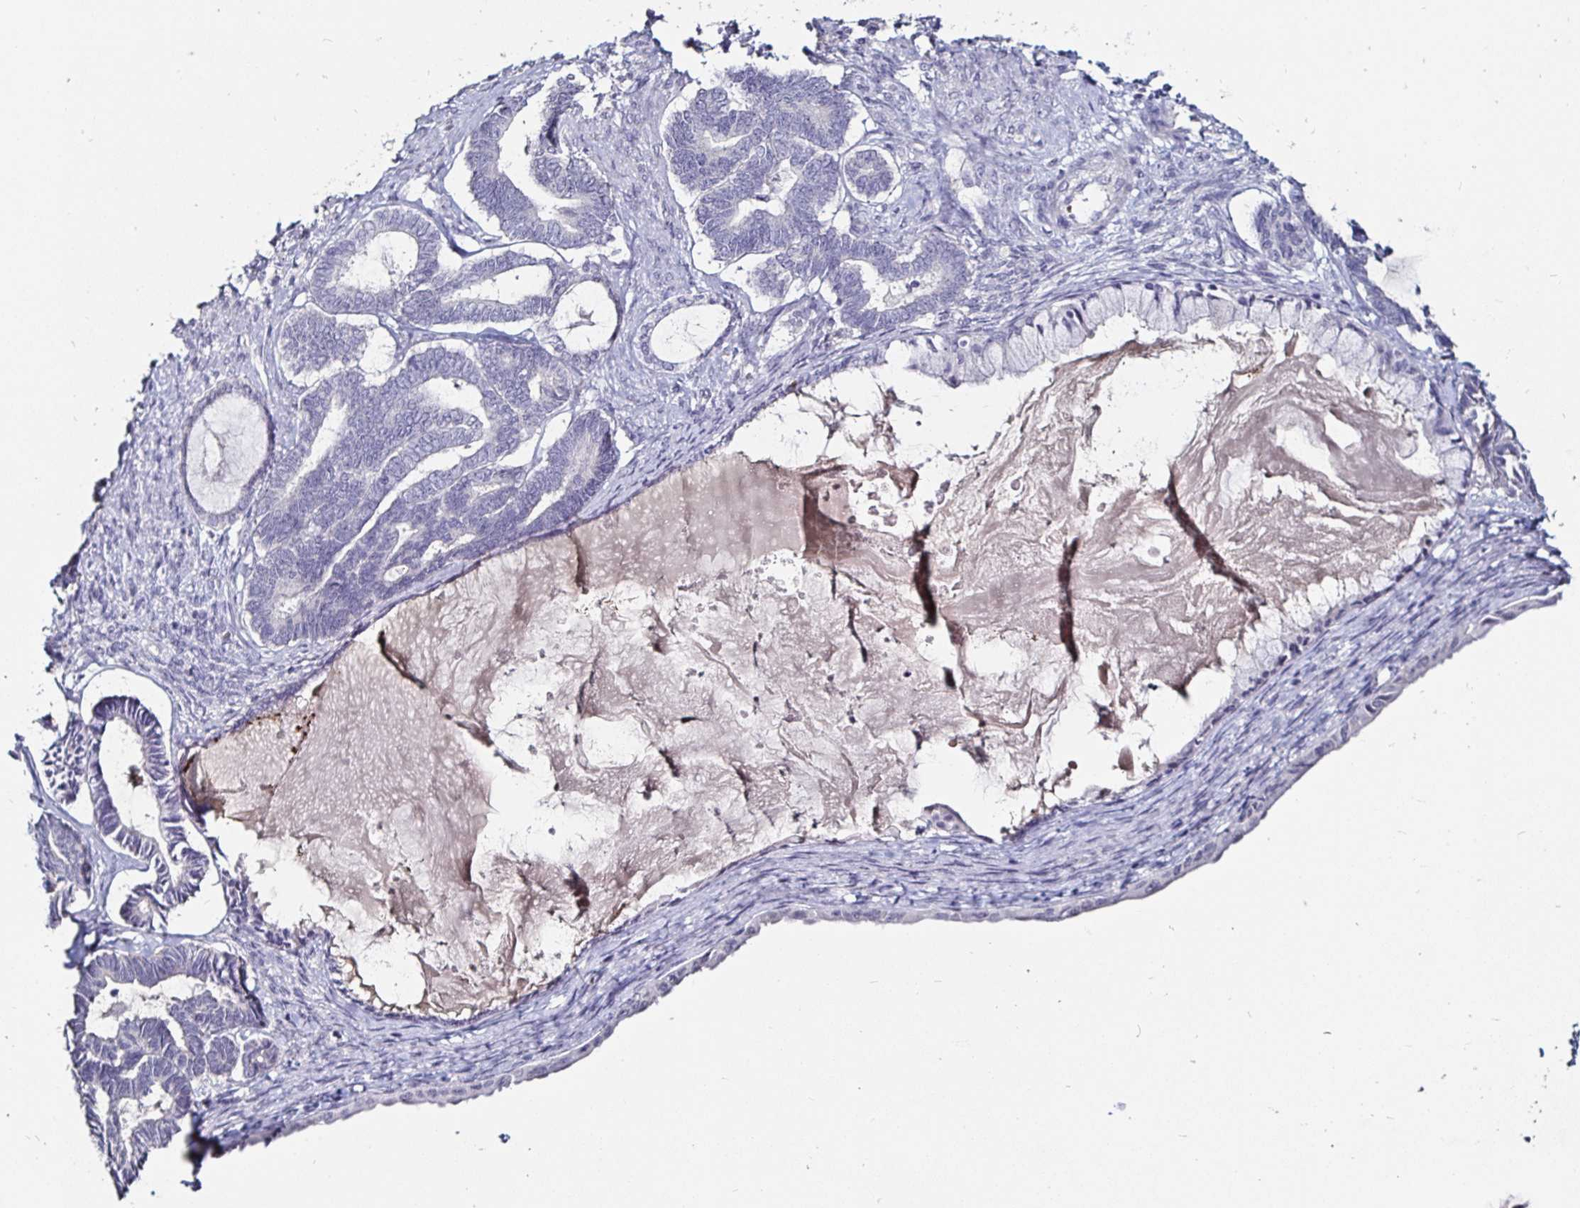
{"staining": {"intensity": "negative", "quantity": "none", "location": "none"}, "tissue": "ovarian cancer", "cell_type": "Tumor cells", "image_type": "cancer", "snomed": [{"axis": "morphology", "description": "Carcinoma, endometroid"}, {"axis": "topography", "description": "Ovary"}], "caption": "This is a histopathology image of immunohistochemistry staining of ovarian cancer, which shows no positivity in tumor cells. (DAB (3,3'-diaminobenzidine) immunohistochemistry (IHC) visualized using brightfield microscopy, high magnification).", "gene": "FAIM2", "patient": {"sex": "female", "age": 70}}